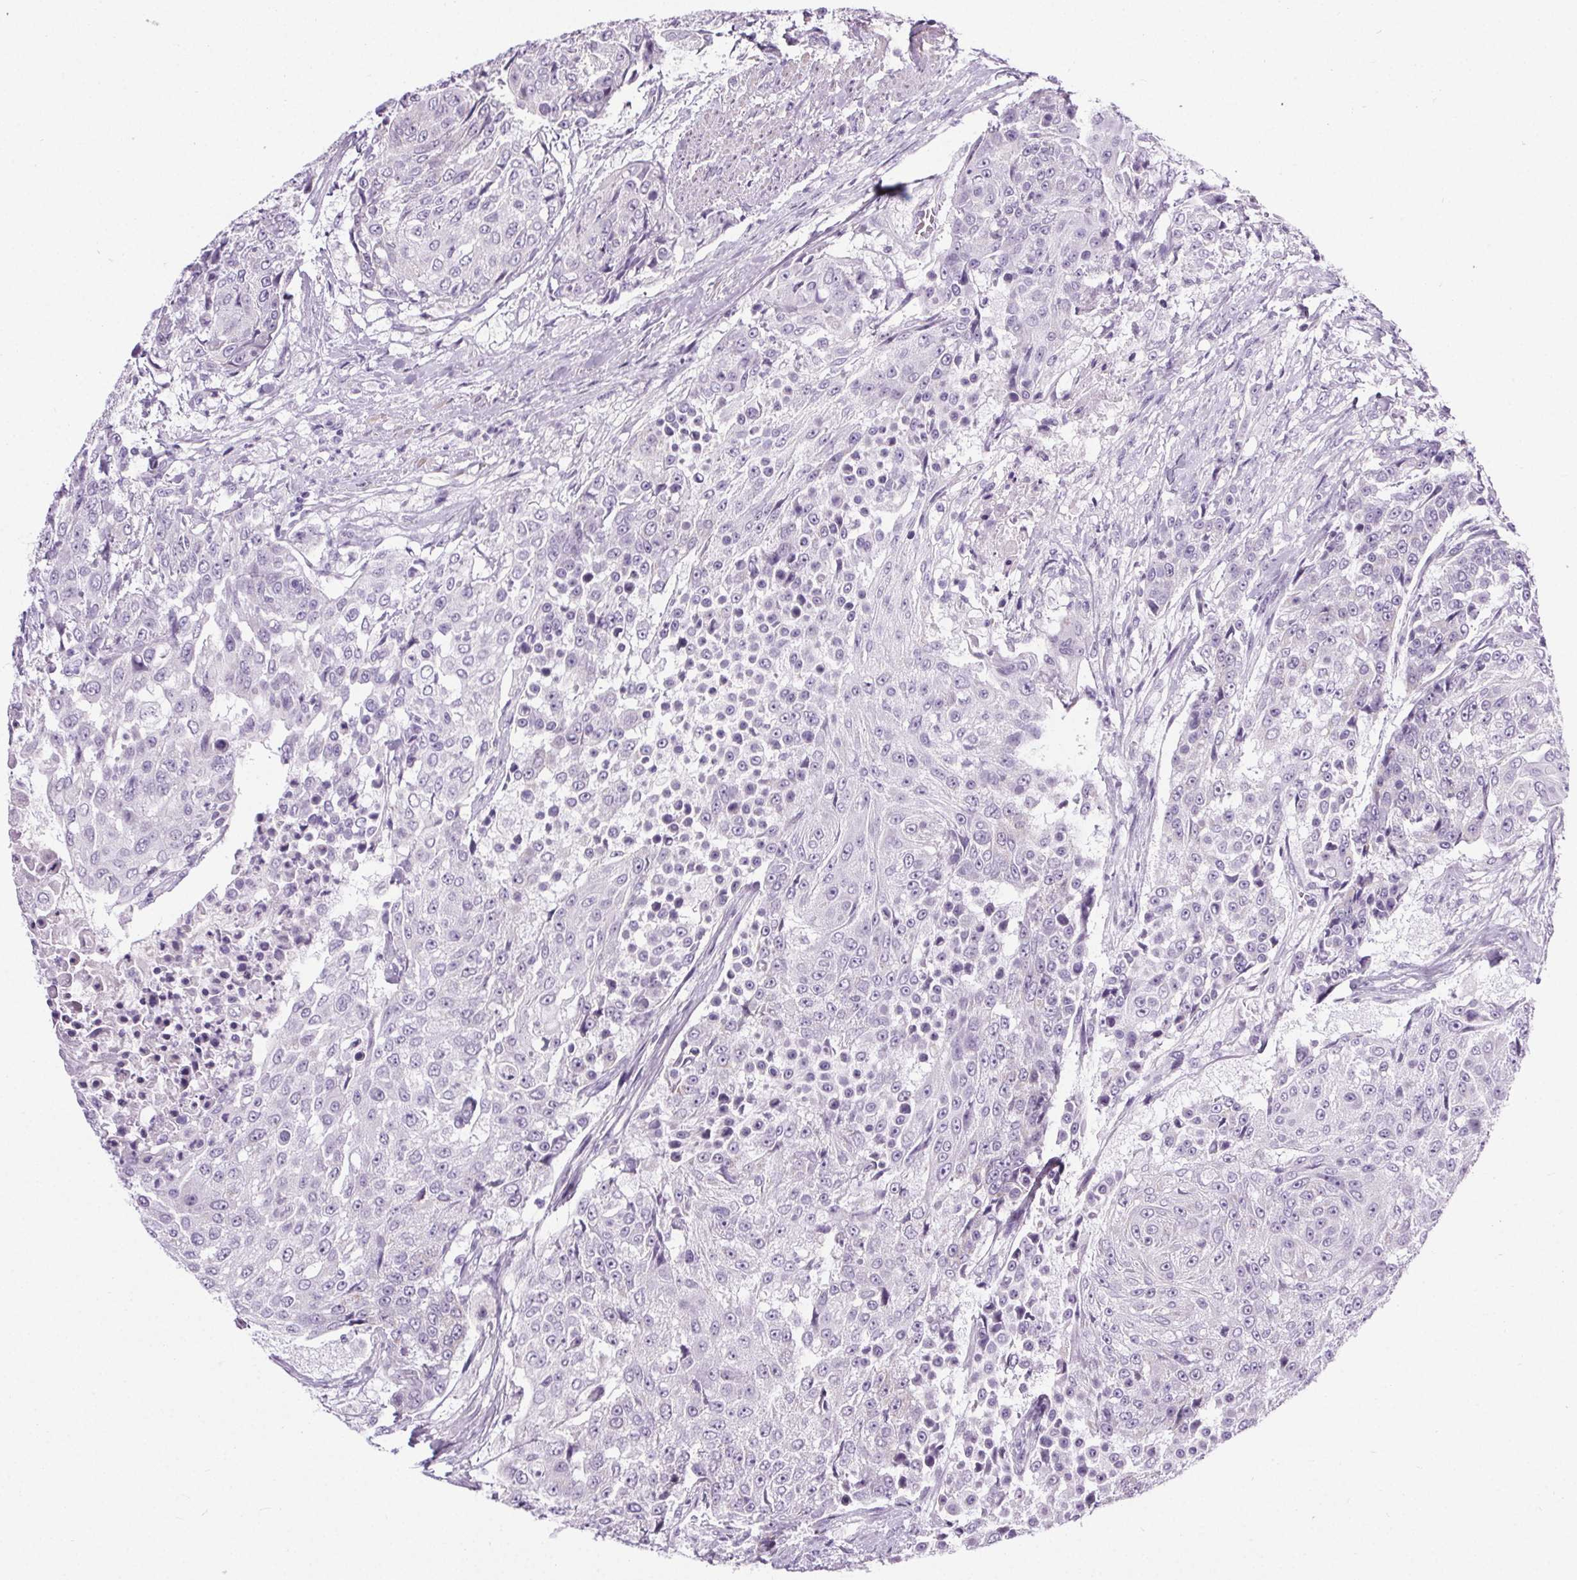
{"staining": {"intensity": "negative", "quantity": "none", "location": "none"}, "tissue": "urothelial cancer", "cell_type": "Tumor cells", "image_type": "cancer", "snomed": [{"axis": "morphology", "description": "Urothelial carcinoma, High grade"}, {"axis": "topography", "description": "Urinary bladder"}], "caption": "Tumor cells show no significant protein expression in urothelial carcinoma (high-grade).", "gene": "ELAVL2", "patient": {"sex": "female", "age": 63}}